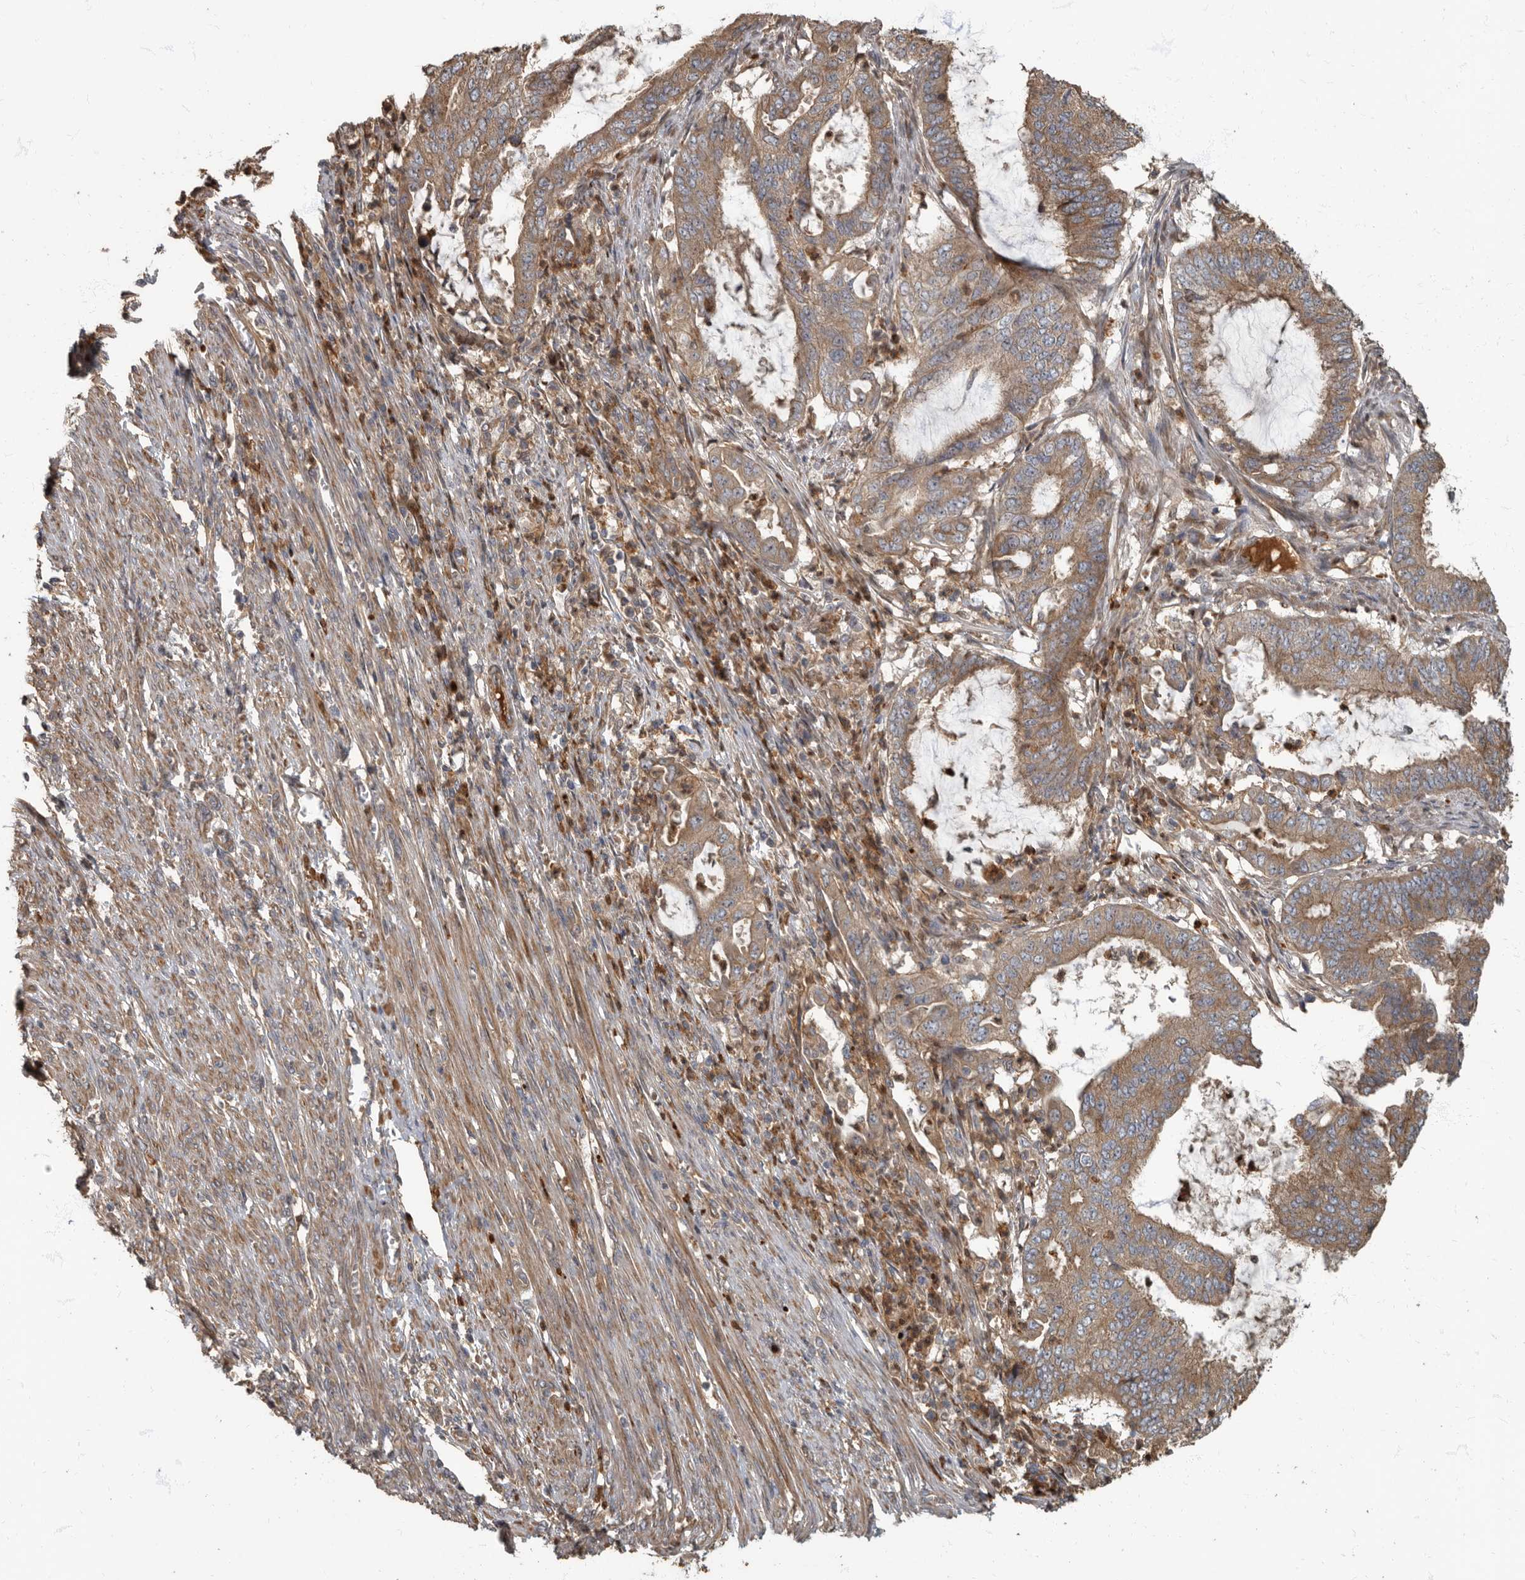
{"staining": {"intensity": "moderate", "quantity": ">75%", "location": "cytoplasmic/membranous"}, "tissue": "endometrial cancer", "cell_type": "Tumor cells", "image_type": "cancer", "snomed": [{"axis": "morphology", "description": "Adenocarcinoma, NOS"}, {"axis": "topography", "description": "Endometrium"}], "caption": "DAB immunohistochemical staining of endometrial cancer (adenocarcinoma) shows moderate cytoplasmic/membranous protein positivity in approximately >75% of tumor cells.", "gene": "DAAM1", "patient": {"sex": "female", "age": 51}}